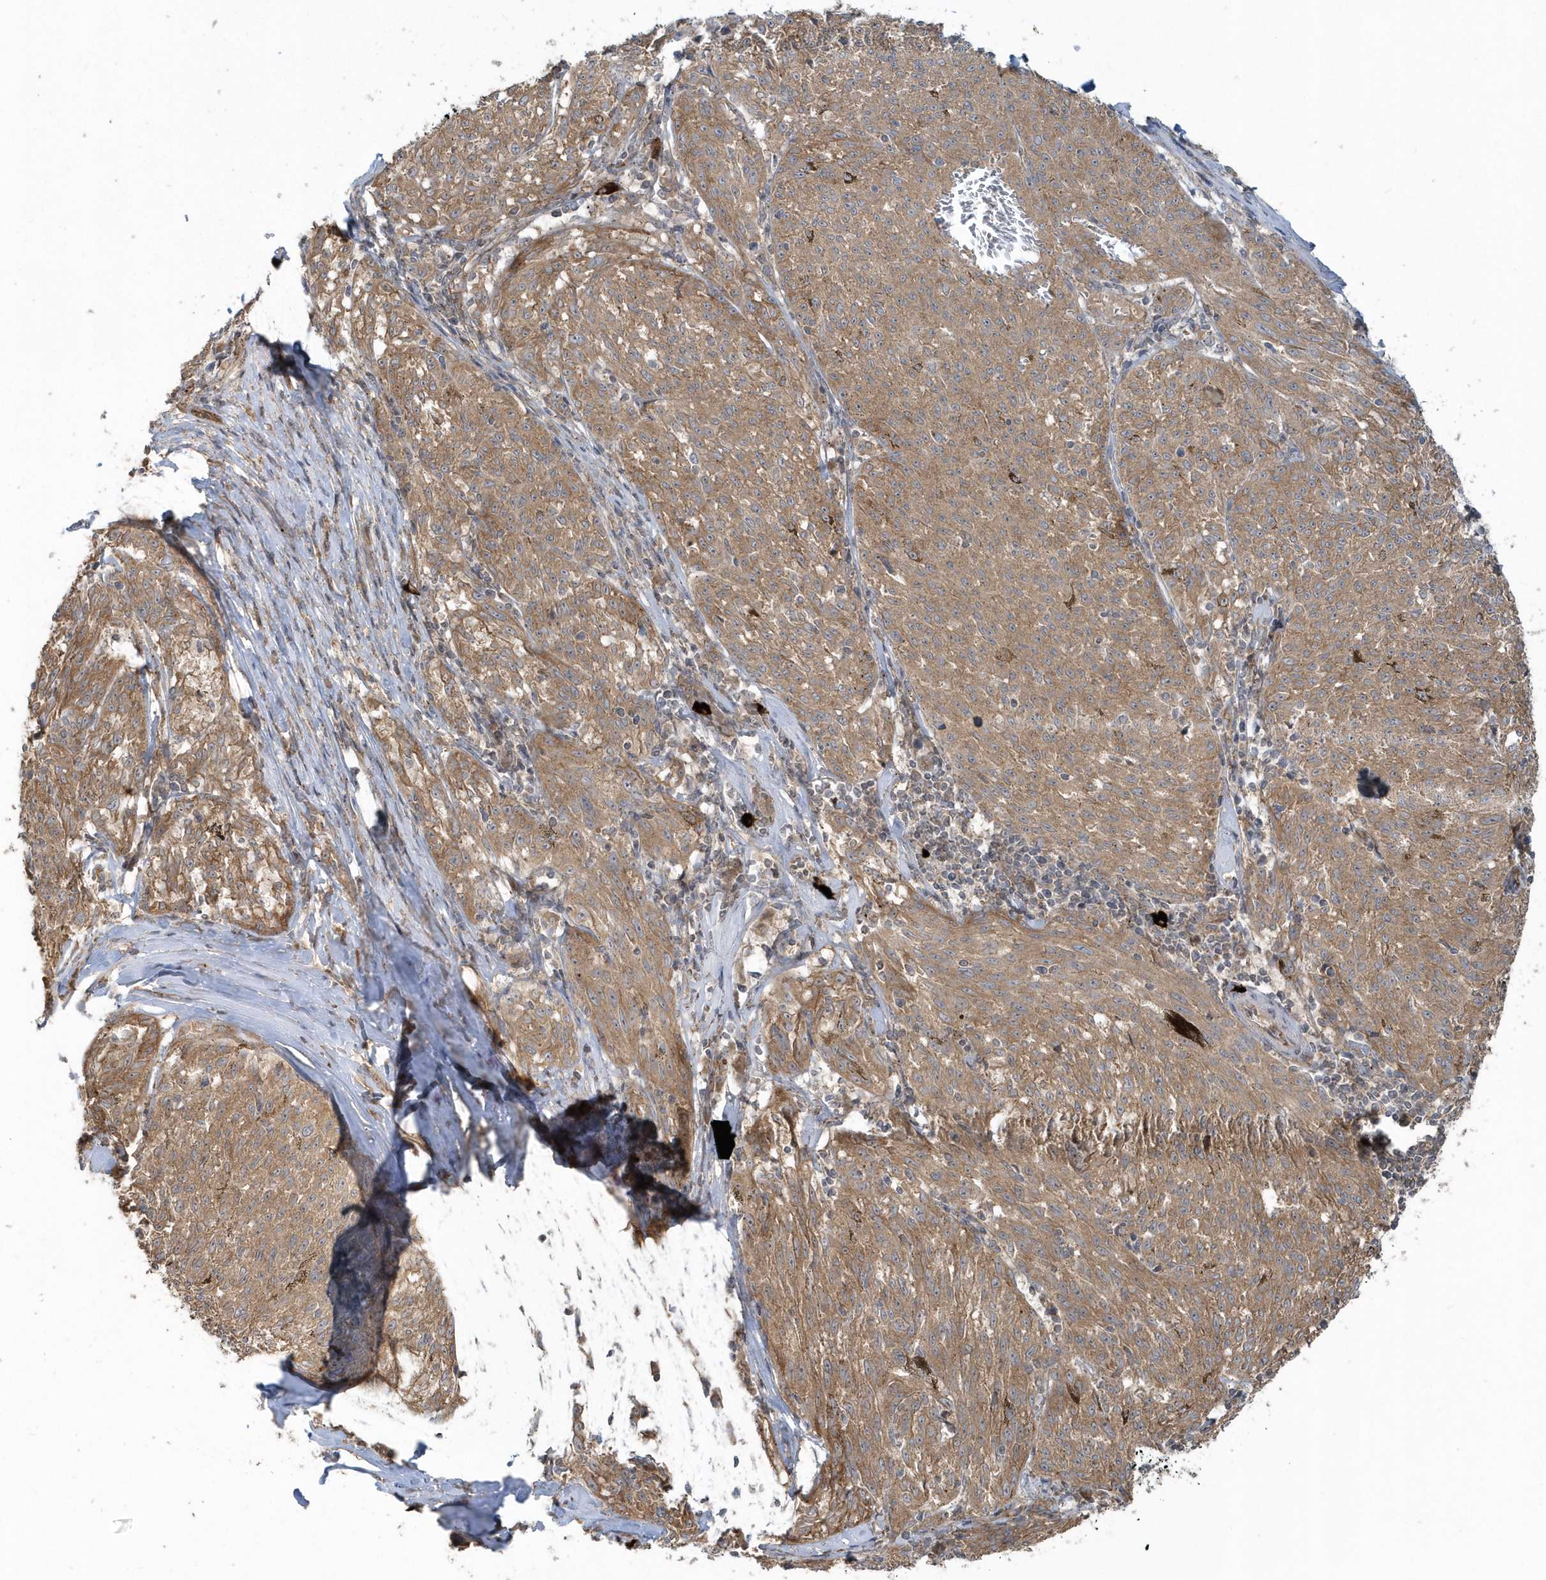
{"staining": {"intensity": "moderate", "quantity": ">75%", "location": "cytoplasmic/membranous"}, "tissue": "melanoma", "cell_type": "Tumor cells", "image_type": "cancer", "snomed": [{"axis": "morphology", "description": "Malignant melanoma, NOS"}, {"axis": "topography", "description": "Skin"}], "caption": "Human melanoma stained with a brown dye displays moderate cytoplasmic/membranous positive staining in about >75% of tumor cells.", "gene": "STIM2", "patient": {"sex": "female", "age": 72}}